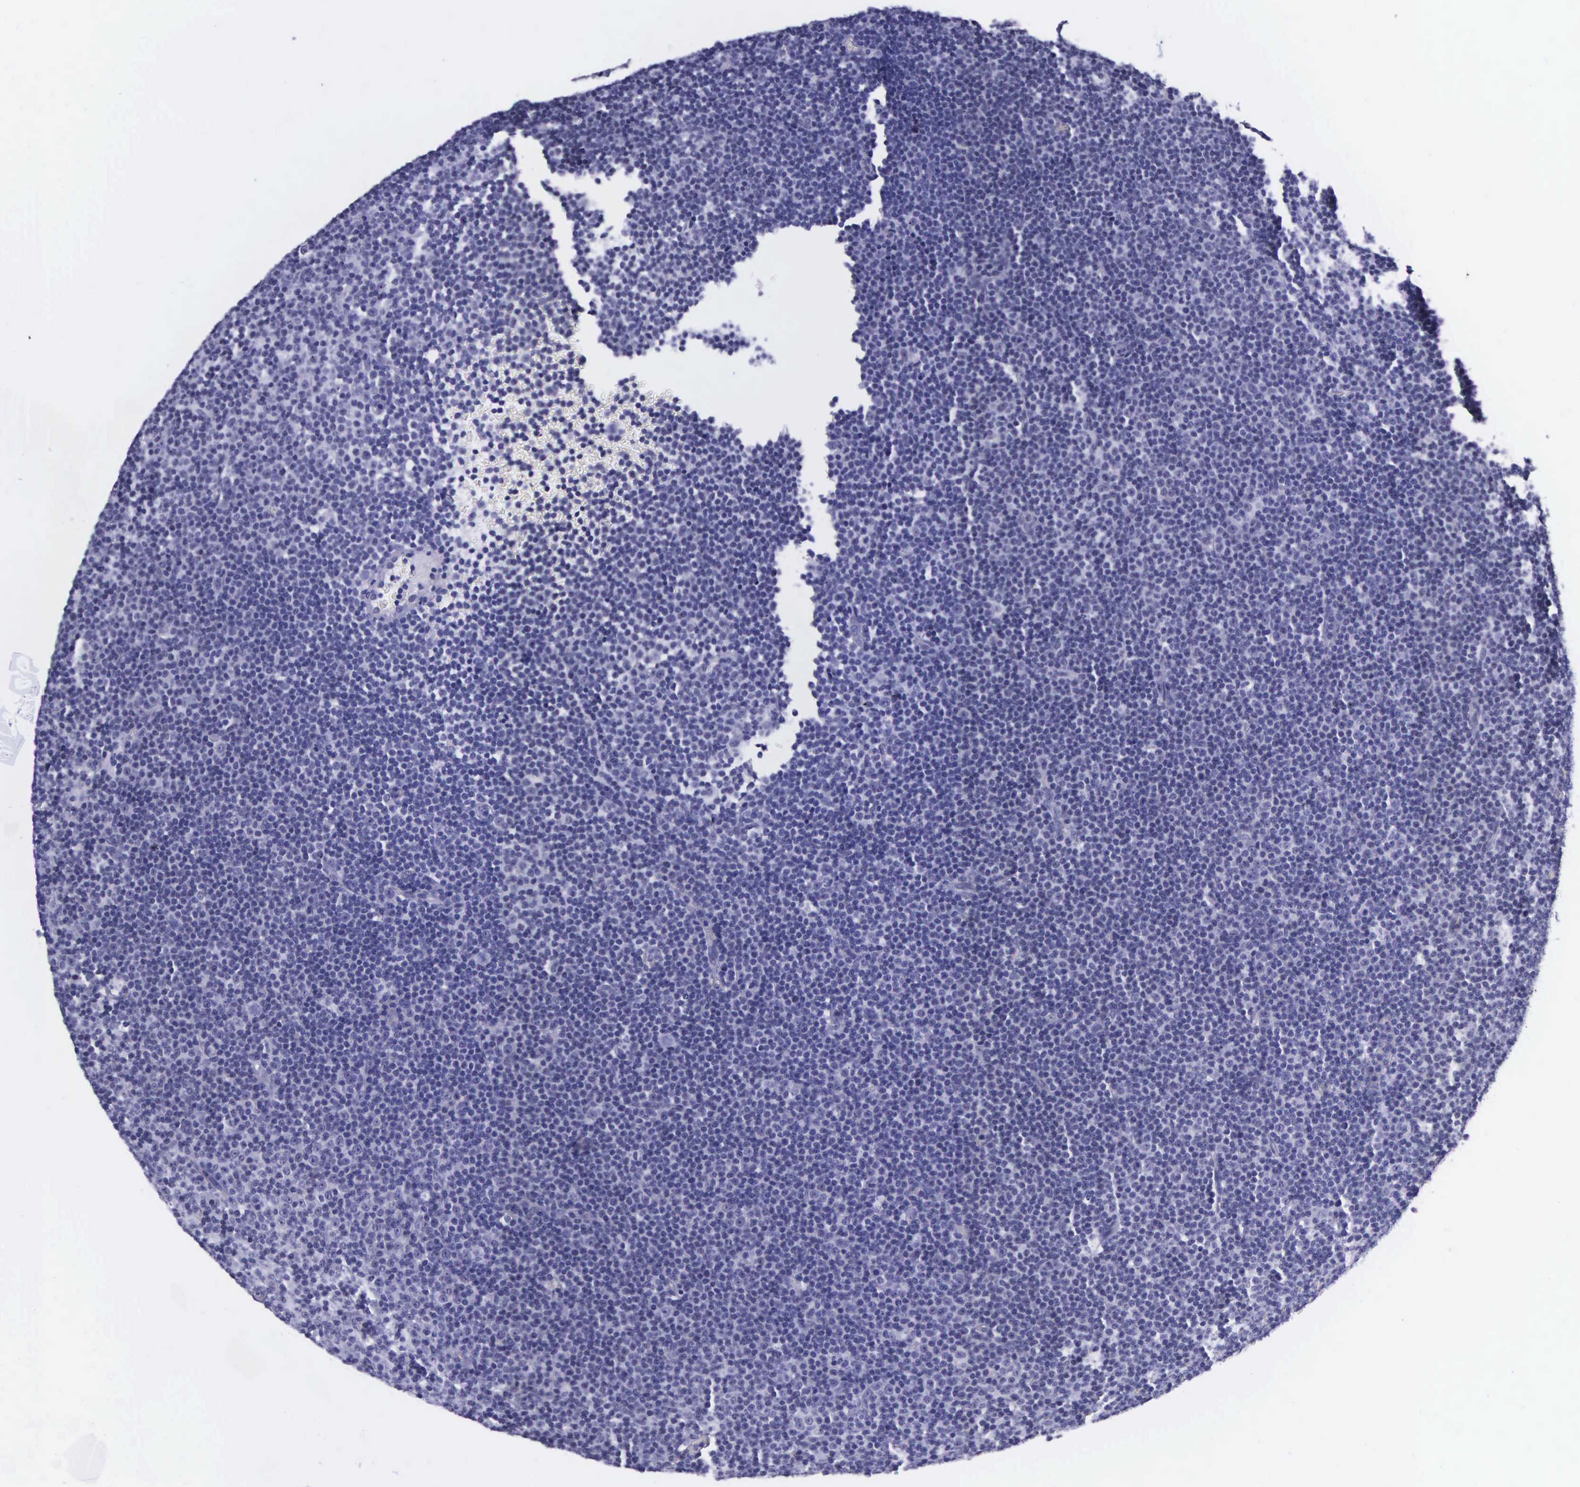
{"staining": {"intensity": "negative", "quantity": "none", "location": "none"}, "tissue": "lymphoma", "cell_type": "Tumor cells", "image_type": "cancer", "snomed": [{"axis": "morphology", "description": "Malignant lymphoma, non-Hodgkin's type, Low grade"}, {"axis": "topography", "description": "Lymph node"}], "caption": "A high-resolution image shows immunohistochemistry staining of low-grade malignant lymphoma, non-Hodgkin's type, which reveals no significant positivity in tumor cells. (Stains: DAB immunohistochemistry with hematoxylin counter stain, Microscopy: brightfield microscopy at high magnification).", "gene": "AHNAK2", "patient": {"sex": "male", "age": 57}}